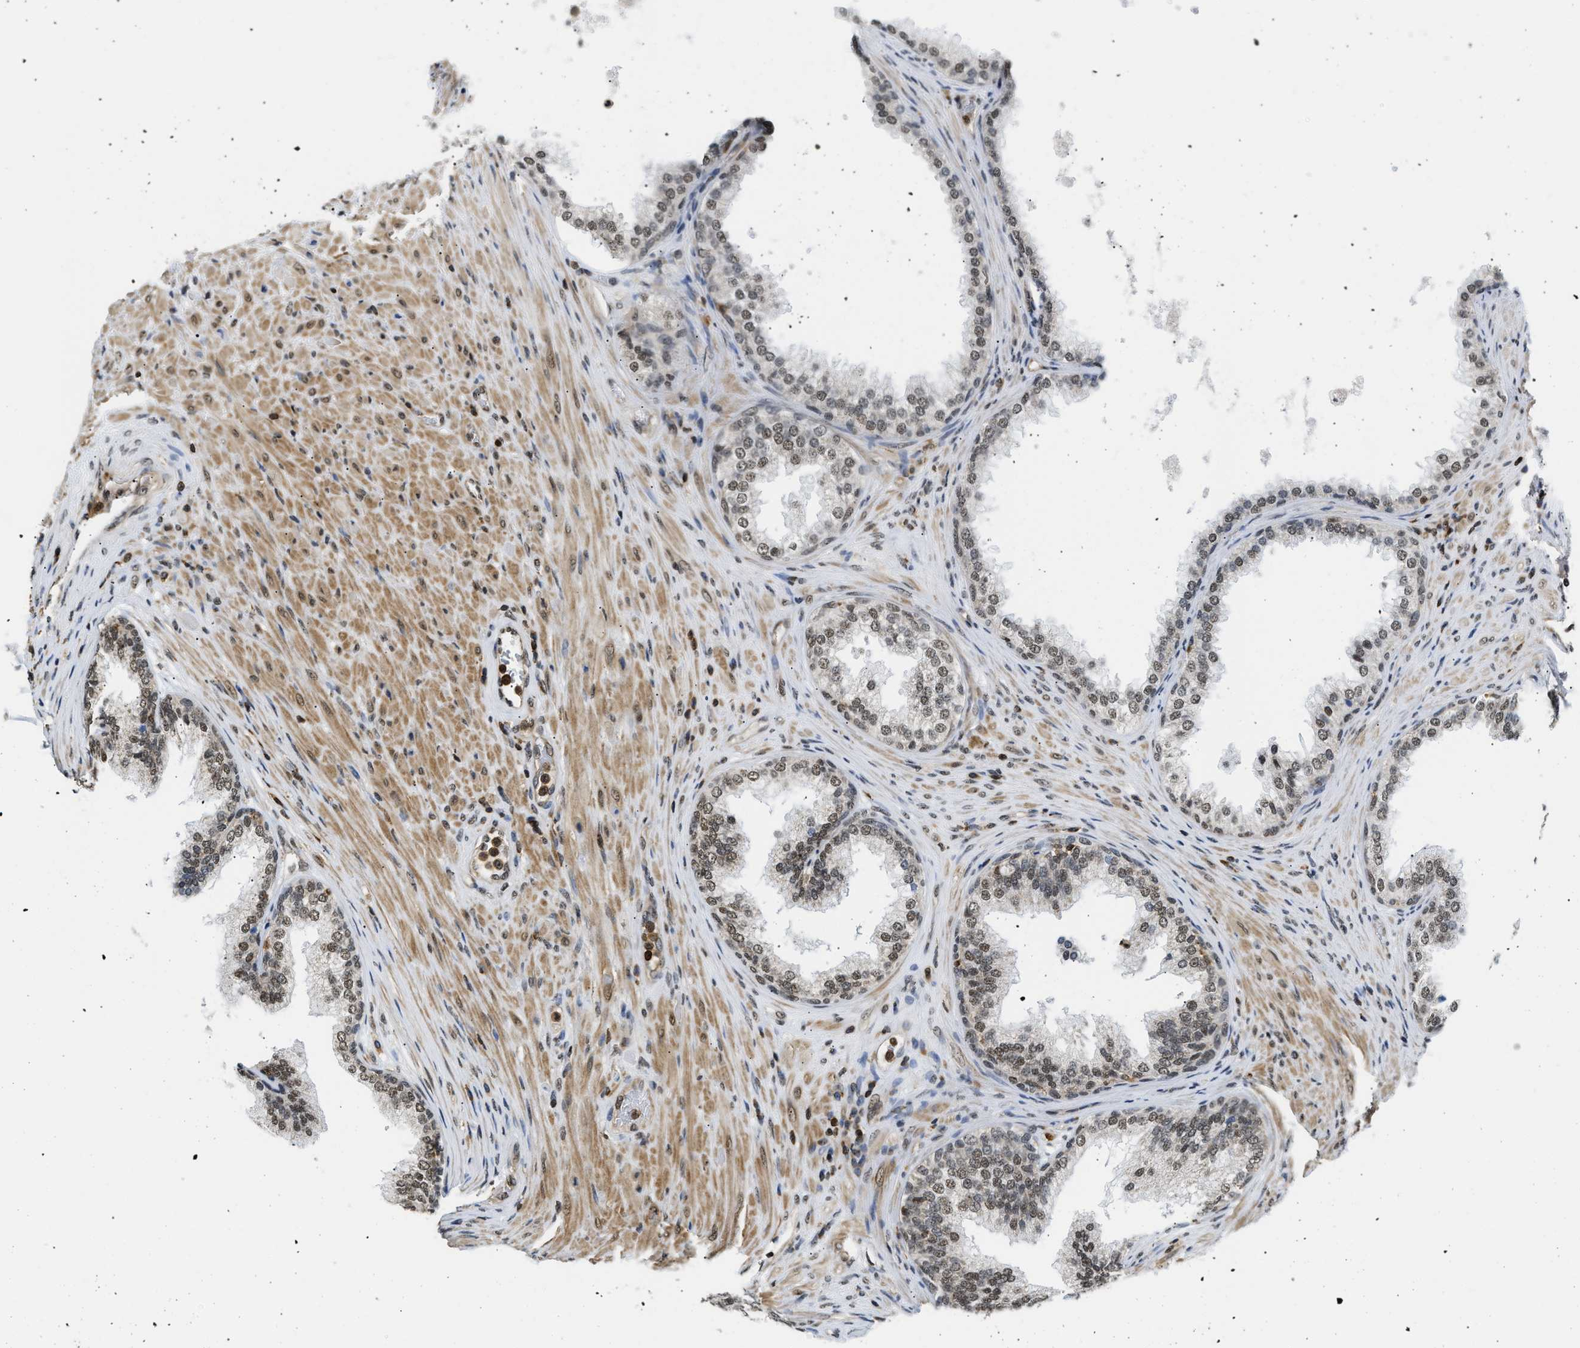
{"staining": {"intensity": "weak", "quantity": "25%-75%", "location": "nuclear"}, "tissue": "prostate", "cell_type": "Glandular cells", "image_type": "normal", "snomed": [{"axis": "morphology", "description": "Normal tissue, NOS"}, {"axis": "topography", "description": "Prostate"}], "caption": "DAB immunohistochemical staining of unremarkable human prostate demonstrates weak nuclear protein expression in approximately 25%-75% of glandular cells. (DAB (3,3'-diaminobenzidine) IHC with brightfield microscopy, high magnification).", "gene": "STK10", "patient": {"sex": "male", "age": 76}}